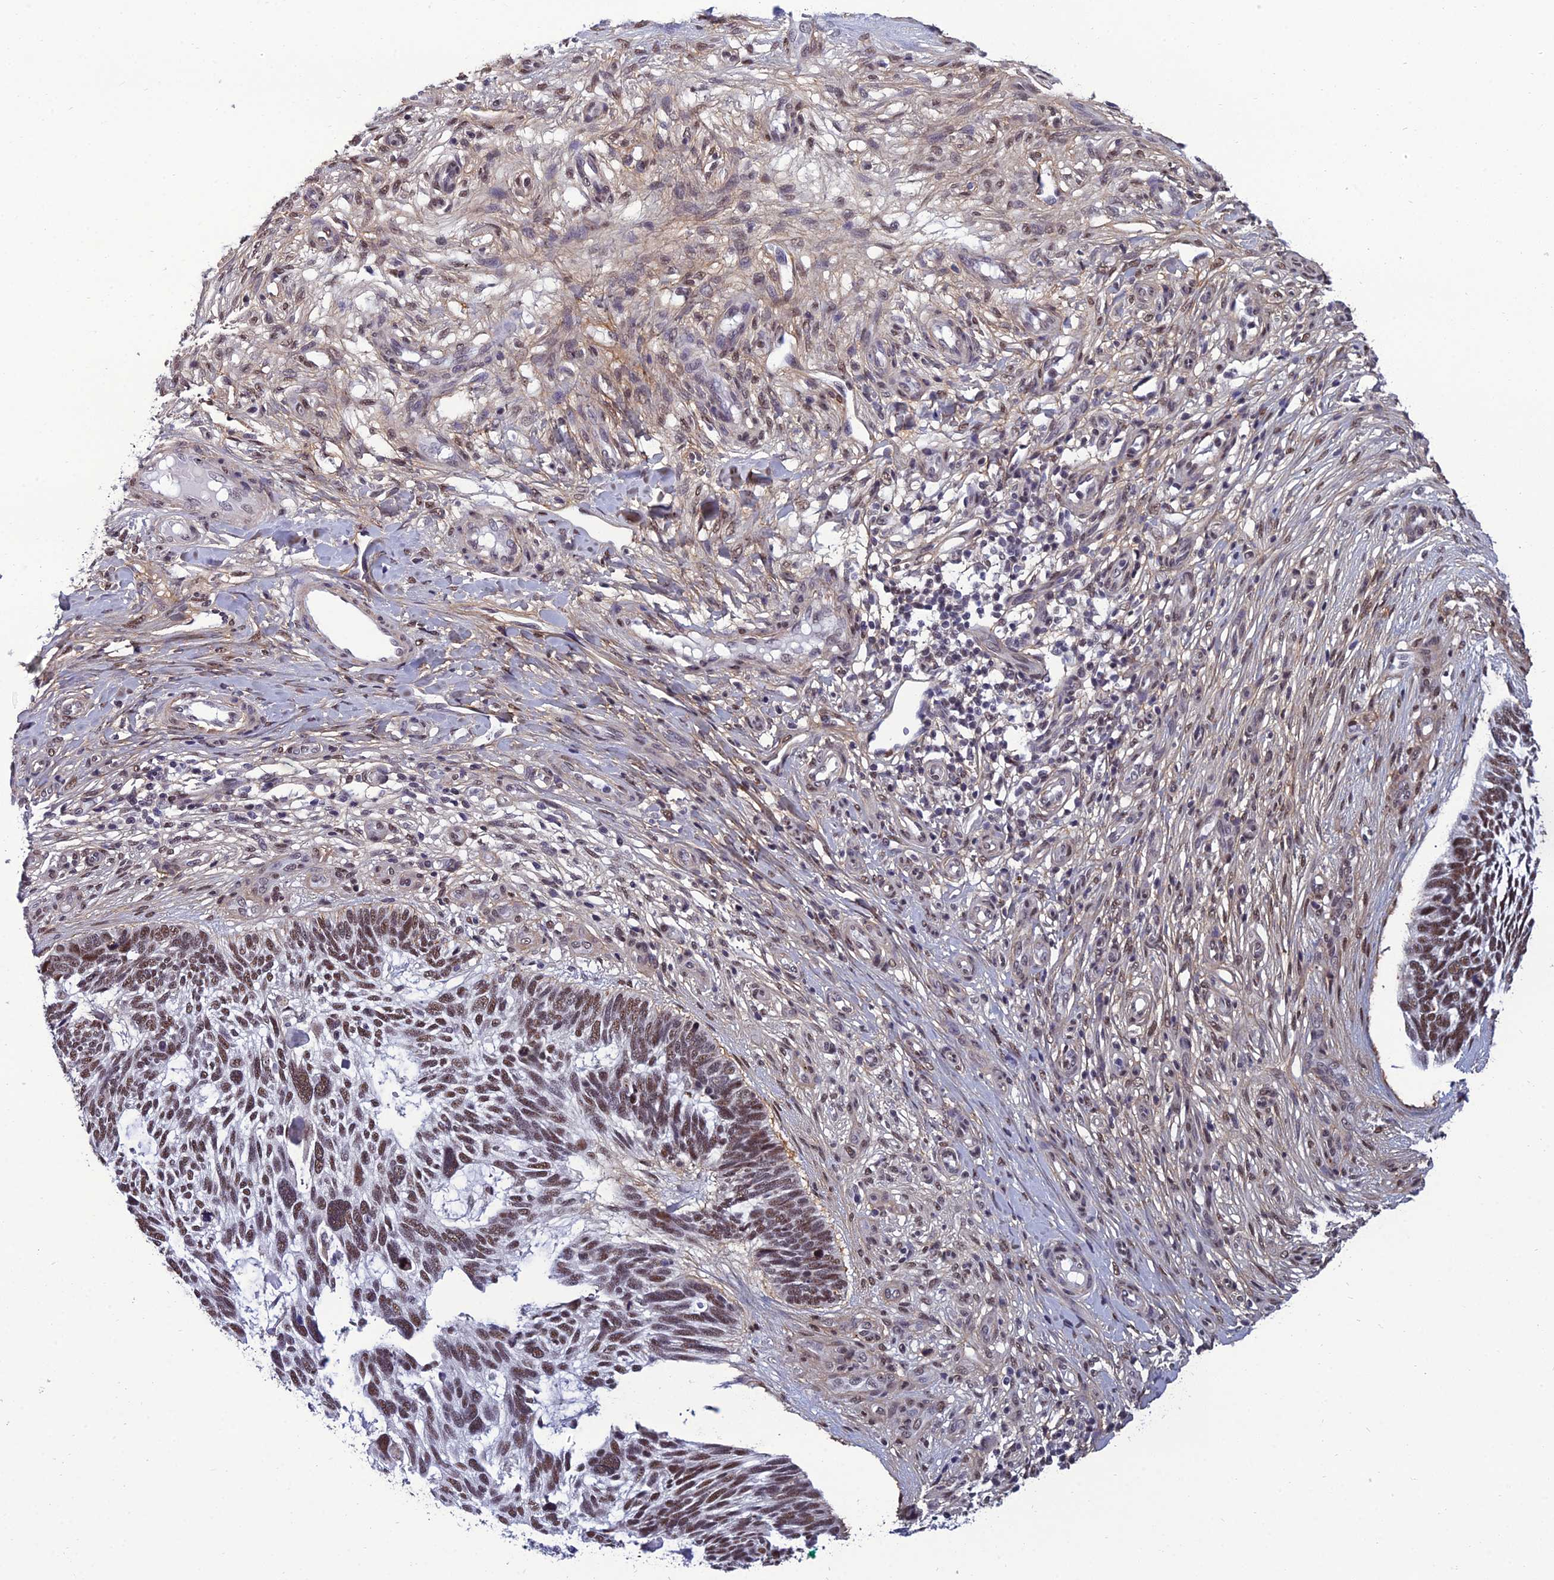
{"staining": {"intensity": "moderate", "quantity": ">75%", "location": "nuclear"}, "tissue": "skin cancer", "cell_type": "Tumor cells", "image_type": "cancer", "snomed": [{"axis": "morphology", "description": "Basal cell carcinoma"}, {"axis": "topography", "description": "Skin"}], "caption": "Skin cancer stained for a protein demonstrates moderate nuclear positivity in tumor cells. (DAB = brown stain, brightfield microscopy at high magnification).", "gene": "RSRC1", "patient": {"sex": "male", "age": 88}}